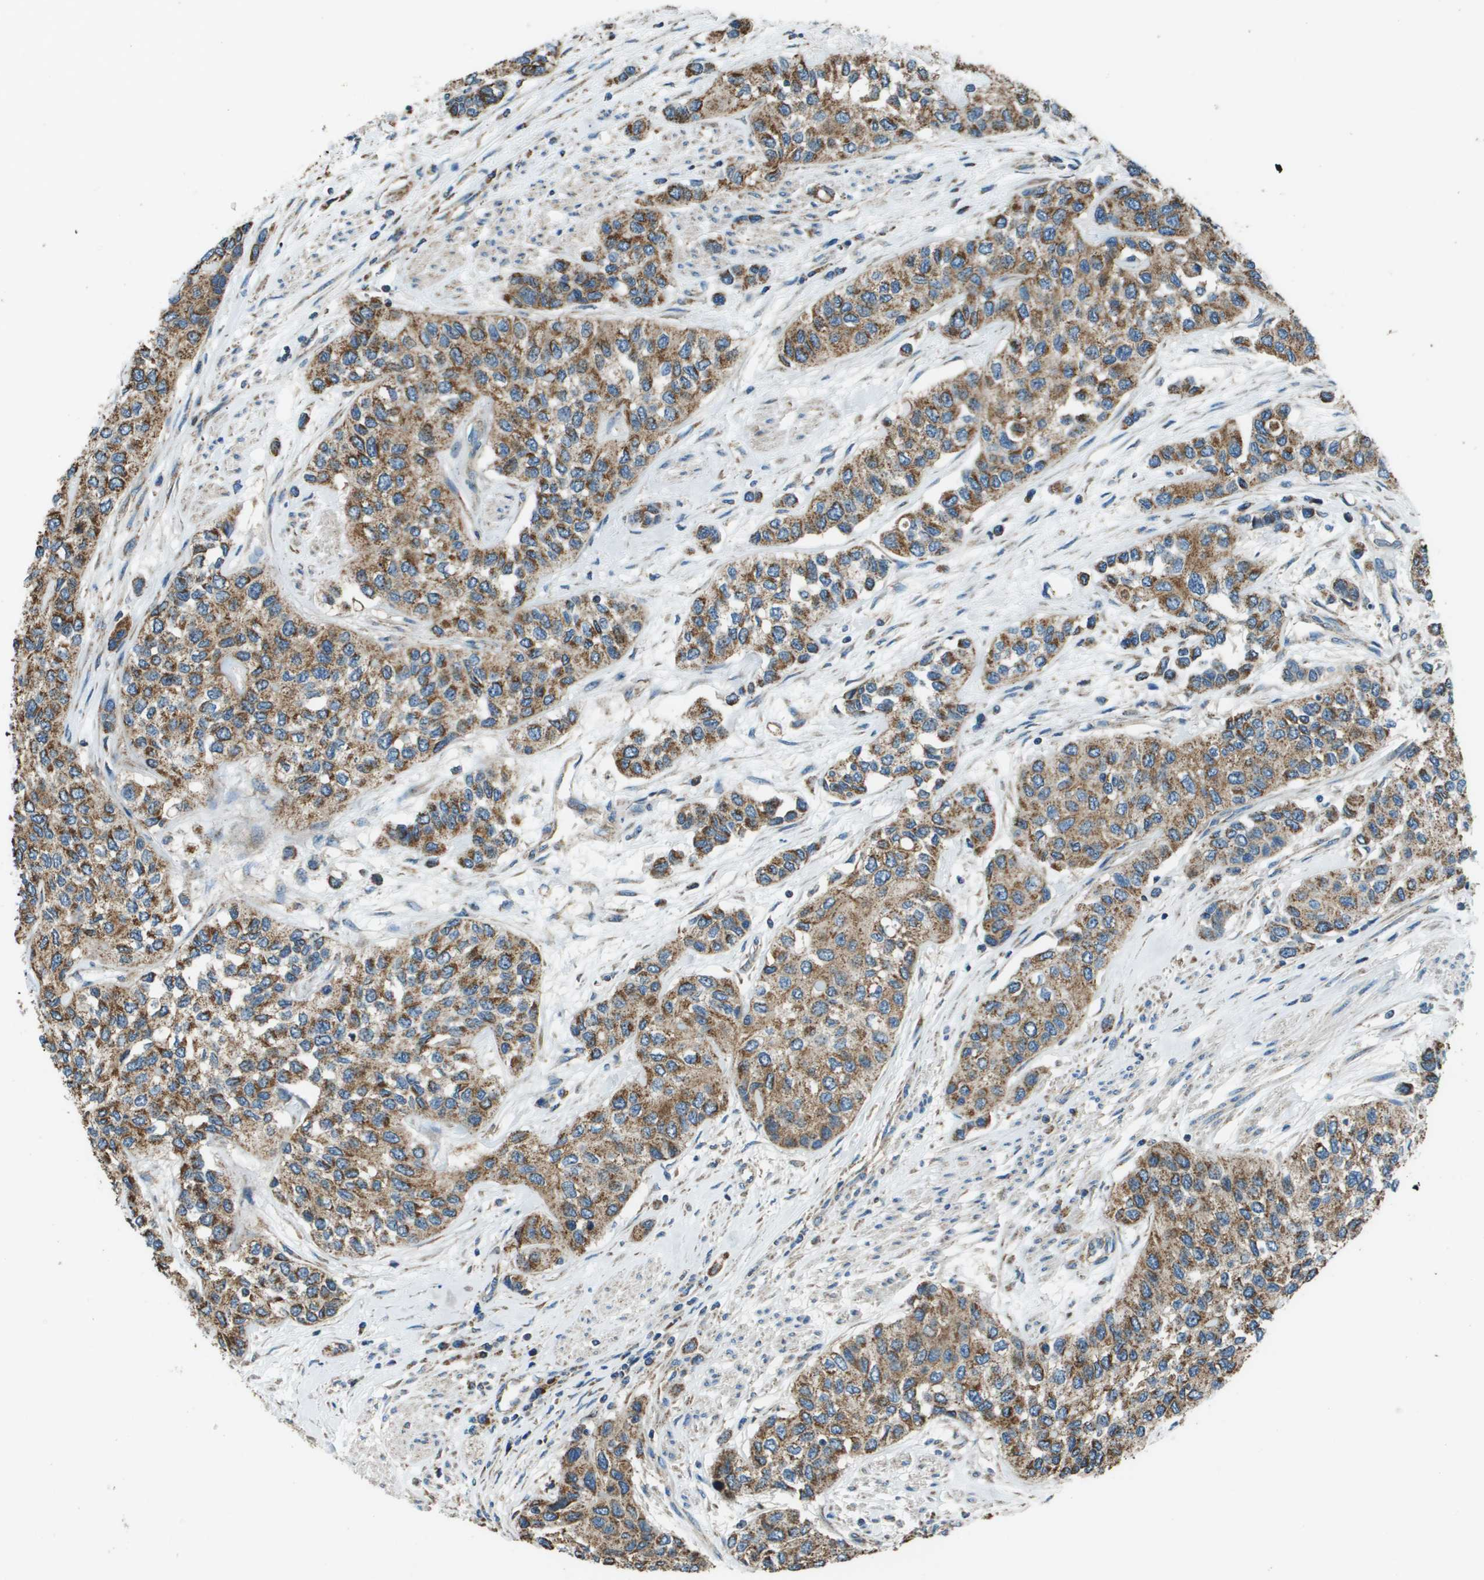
{"staining": {"intensity": "moderate", "quantity": ">75%", "location": "cytoplasmic/membranous"}, "tissue": "urothelial cancer", "cell_type": "Tumor cells", "image_type": "cancer", "snomed": [{"axis": "morphology", "description": "Urothelial carcinoma, High grade"}, {"axis": "topography", "description": "Urinary bladder"}], "caption": "High-grade urothelial carcinoma stained for a protein shows moderate cytoplasmic/membranous positivity in tumor cells.", "gene": "TMEM51", "patient": {"sex": "female", "age": 56}}